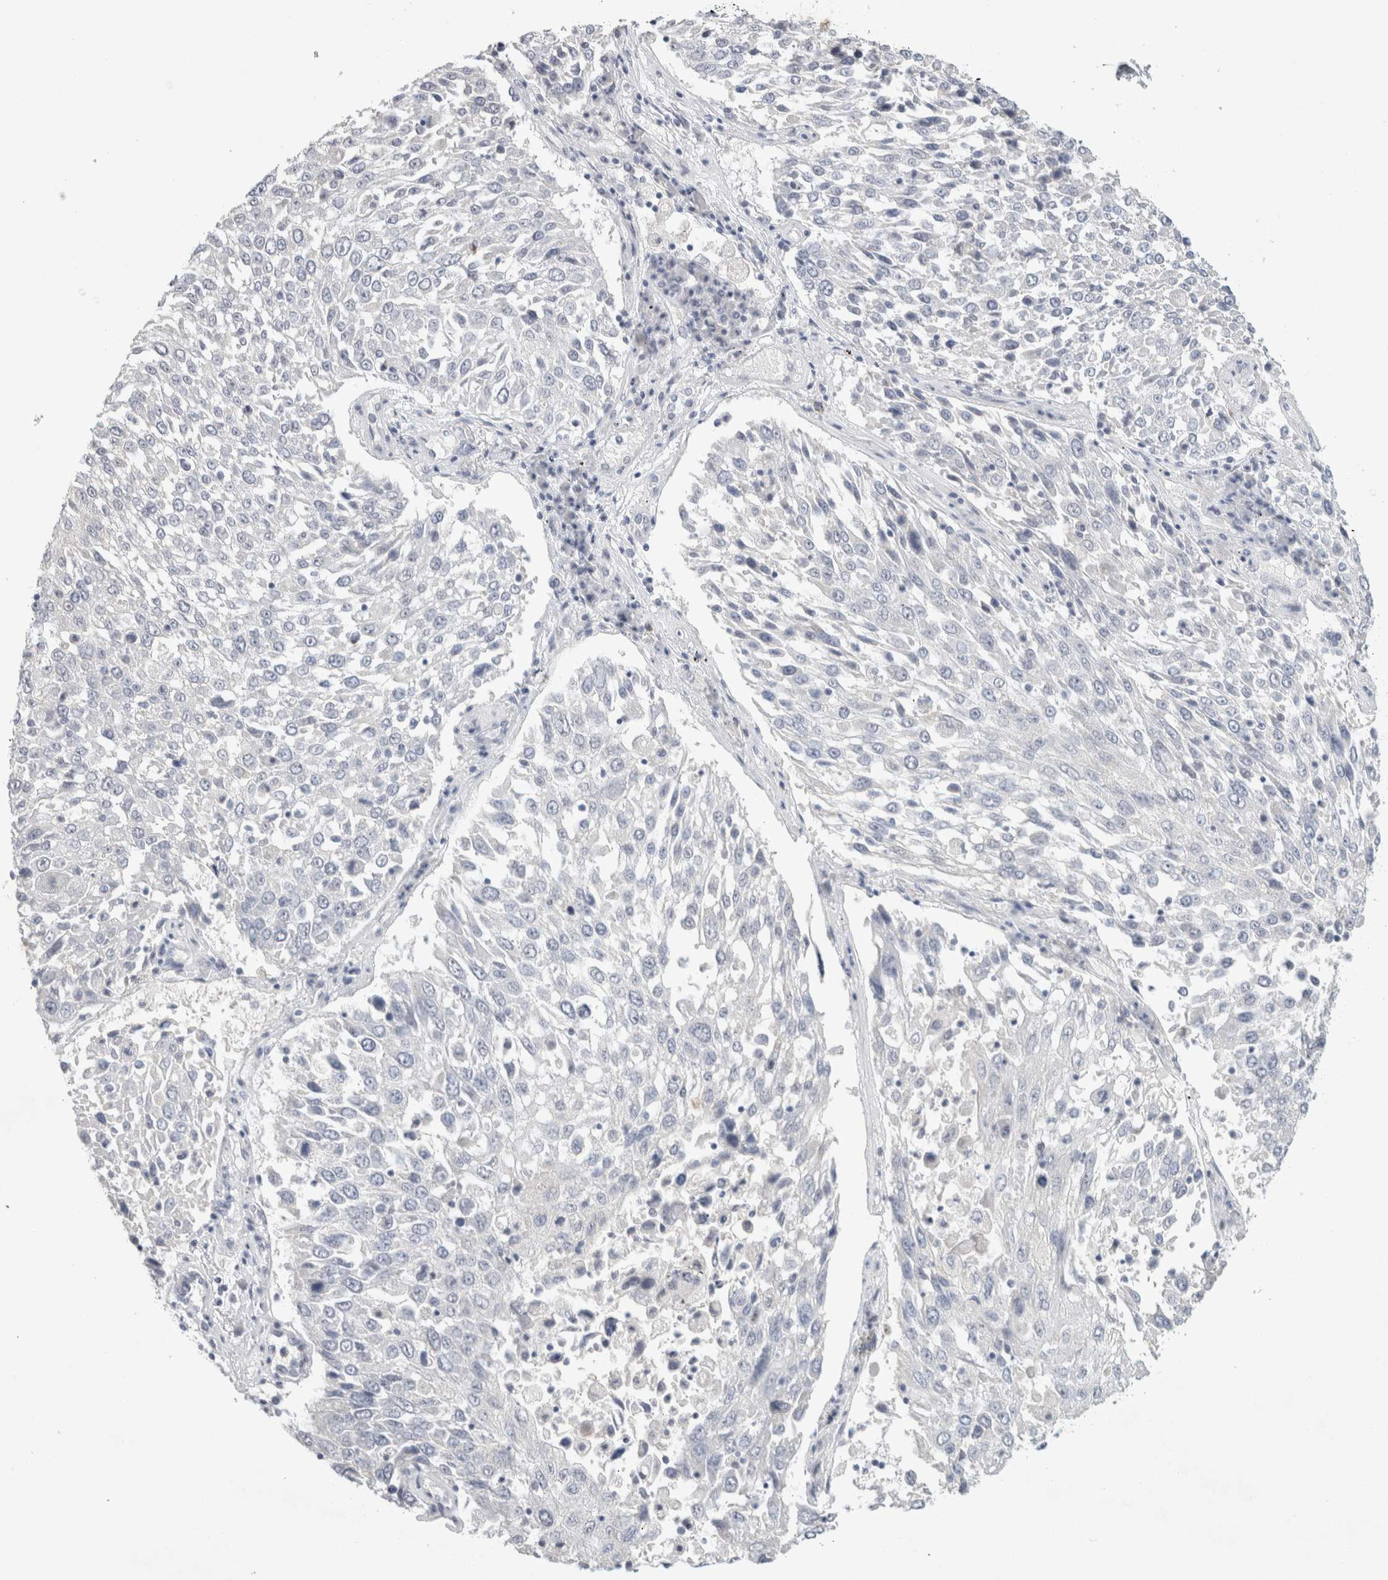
{"staining": {"intensity": "negative", "quantity": "none", "location": "none"}, "tissue": "lung cancer", "cell_type": "Tumor cells", "image_type": "cancer", "snomed": [{"axis": "morphology", "description": "Squamous cell carcinoma, NOS"}, {"axis": "topography", "description": "Lung"}], "caption": "A high-resolution photomicrograph shows IHC staining of lung cancer (squamous cell carcinoma), which exhibits no significant positivity in tumor cells. (IHC, brightfield microscopy, high magnification).", "gene": "TONSL", "patient": {"sex": "male", "age": 65}}